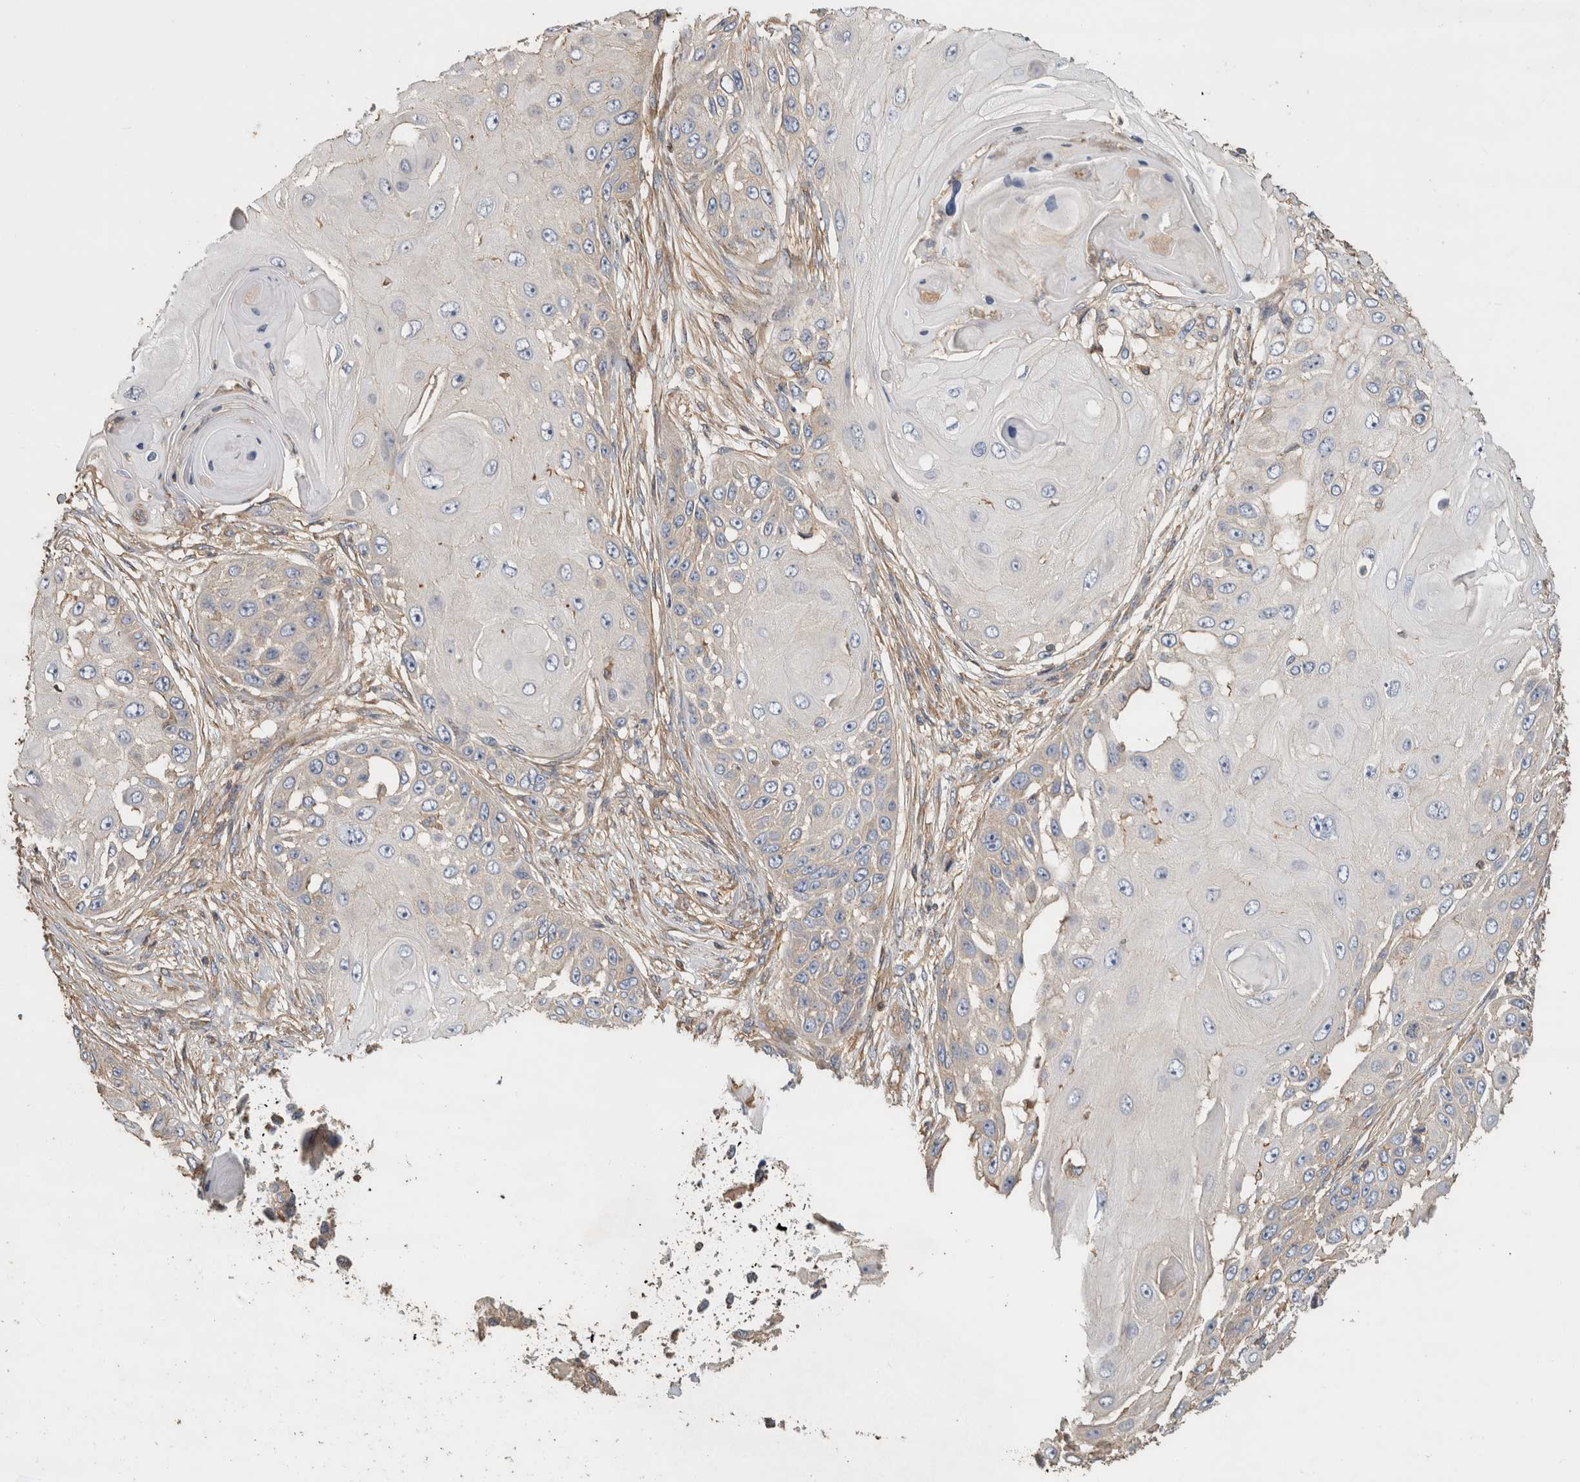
{"staining": {"intensity": "negative", "quantity": "none", "location": "none"}, "tissue": "skin cancer", "cell_type": "Tumor cells", "image_type": "cancer", "snomed": [{"axis": "morphology", "description": "Squamous cell carcinoma, NOS"}, {"axis": "topography", "description": "Skin"}], "caption": "The micrograph demonstrates no significant positivity in tumor cells of skin squamous cell carcinoma.", "gene": "EIF4G3", "patient": {"sex": "female", "age": 44}}